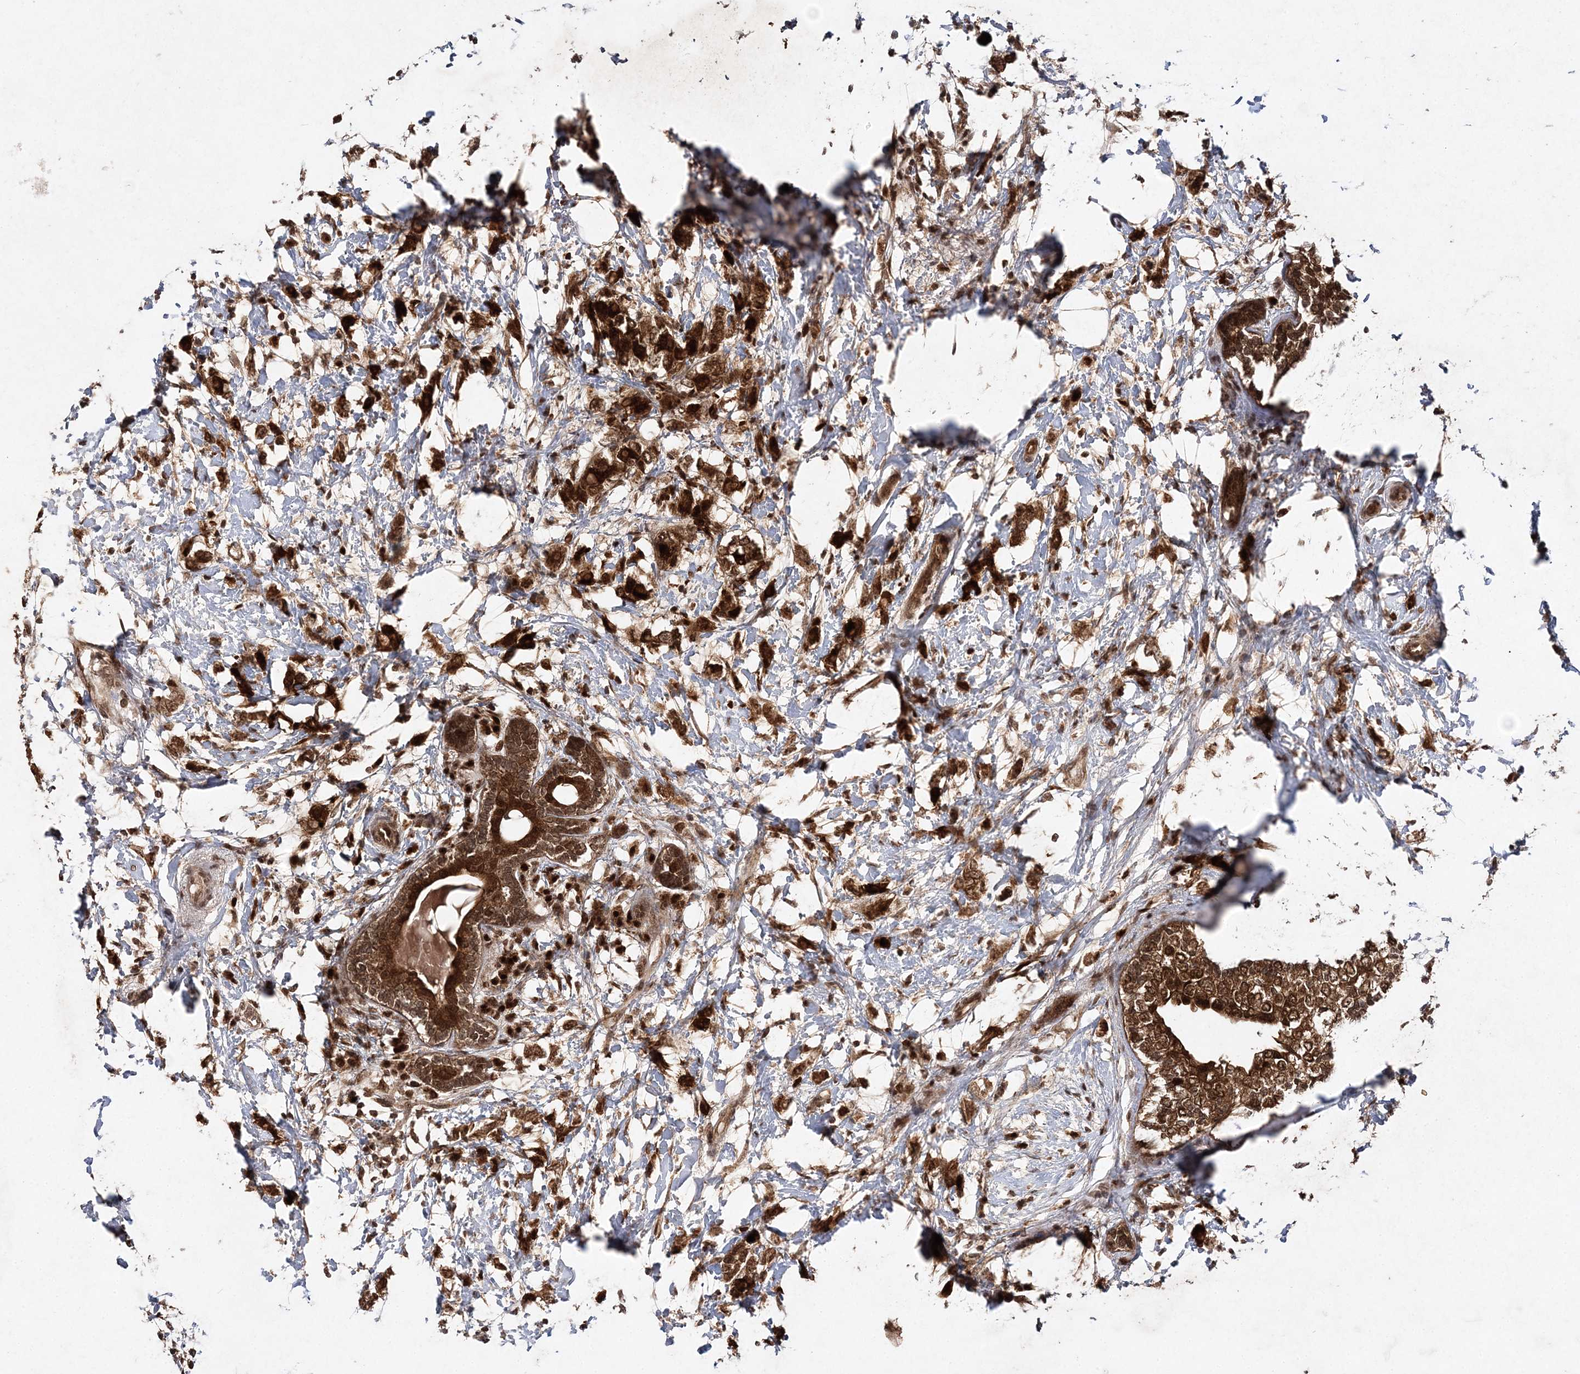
{"staining": {"intensity": "strong", "quantity": ">75%", "location": "cytoplasmic/membranous,nuclear"}, "tissue": "breast cancer", "cell_type": "Tumor cells", "image_type": "cancer", "snomed": [{"axis": "morphology", "description": "Normal tissue, NOS"}, {"axis": "morphology", "description": "Lobular carcinoma"}, {"axis": "topography", "description": "Breast"}], "caption": "This is a histology image of immunohistochemistry (IHC) staining of breast cancer (lobular carcinoma), which shows strong expression in the cytoplasmic/membranous and nuclear of tumor cells.", "gene": "NIF3L1", "patient": {"sex": "female", "age": 47}}